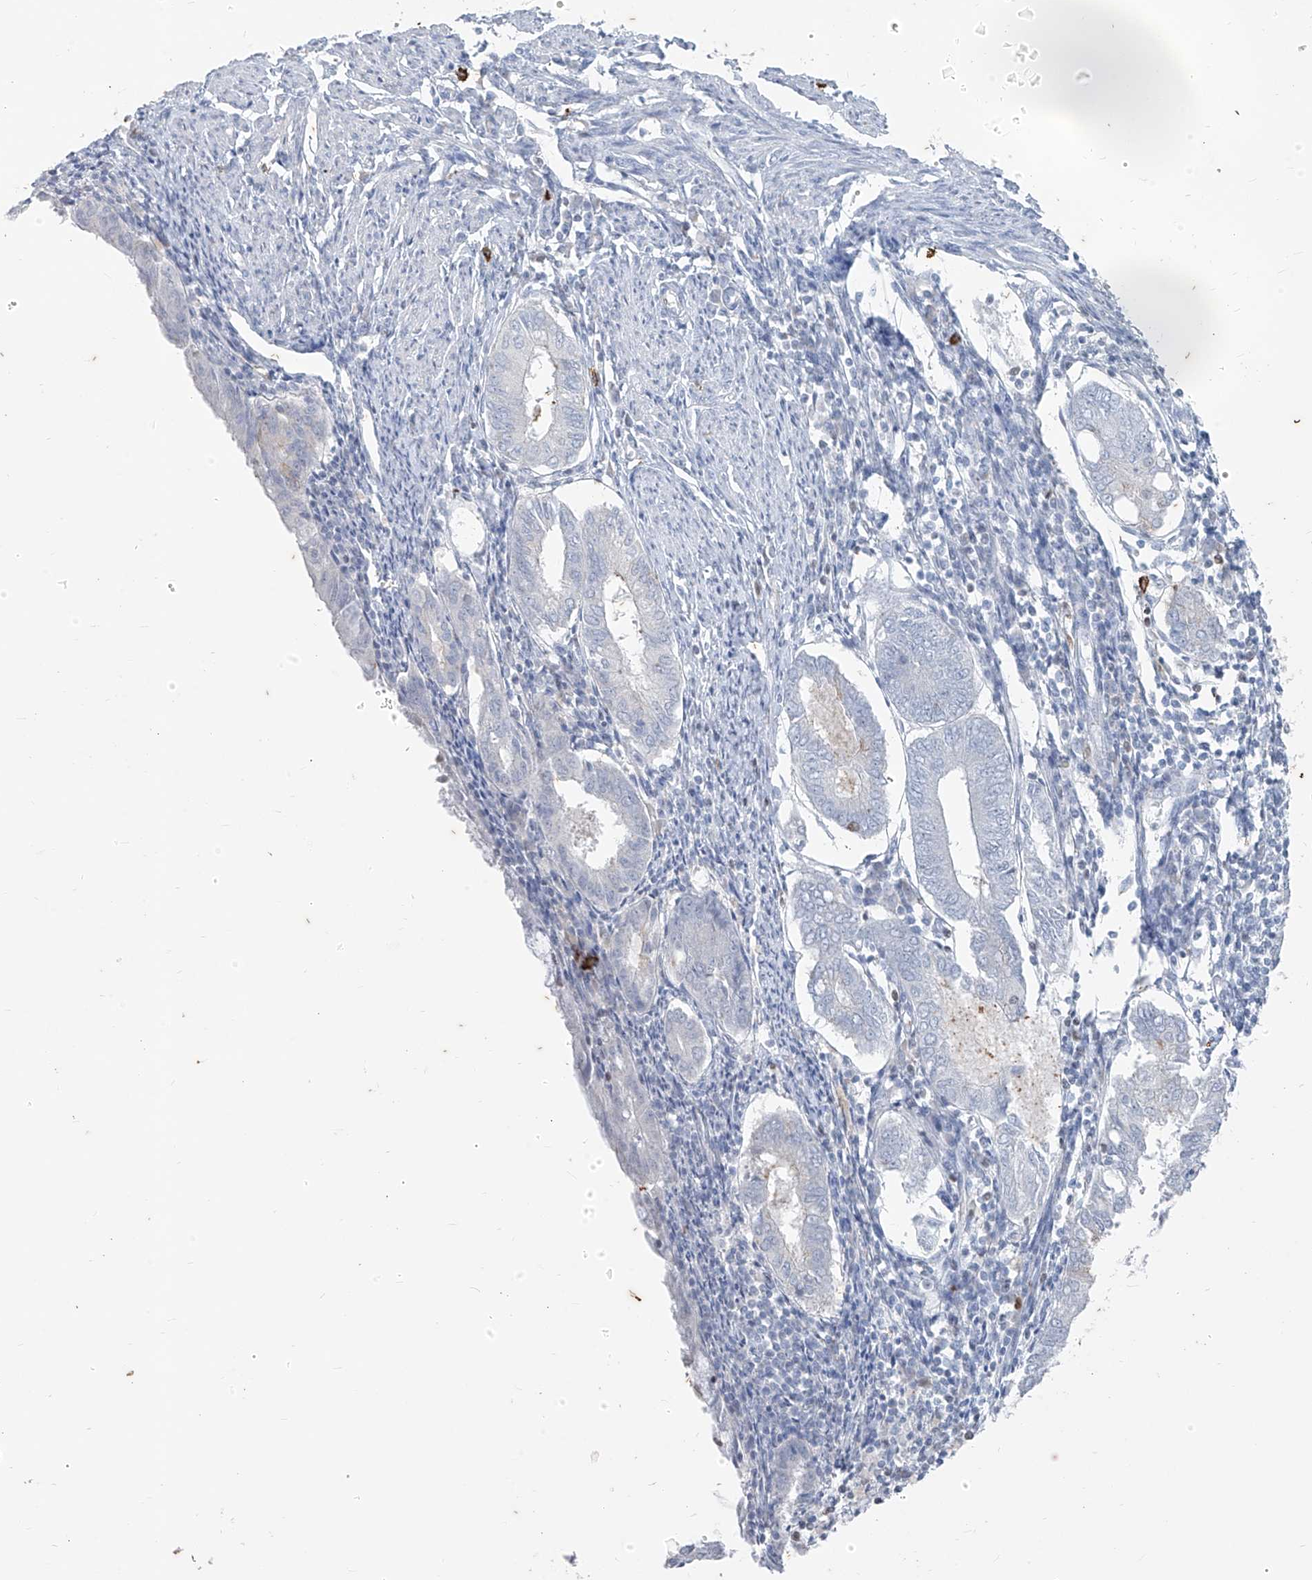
{"staining": {"intensity": "negative", "quantity": "none", "location": "none"}, "tissue": "endometrial cancer", "cell_type": "Tumor cells", "image_type": "cancer", "snomed": [{"axis": "morphology", "description": "Adenocarcinoma, NOS"}, {"axis": "topography", "description": "Endometrium"}], "caption": "This is a histopathology image of immunohistochemistry staining of endometrial cancer, which shows no positivity in tumor cells.", "gene": "CX3CR1", "patient": {"sex": "female", "age": 86}}